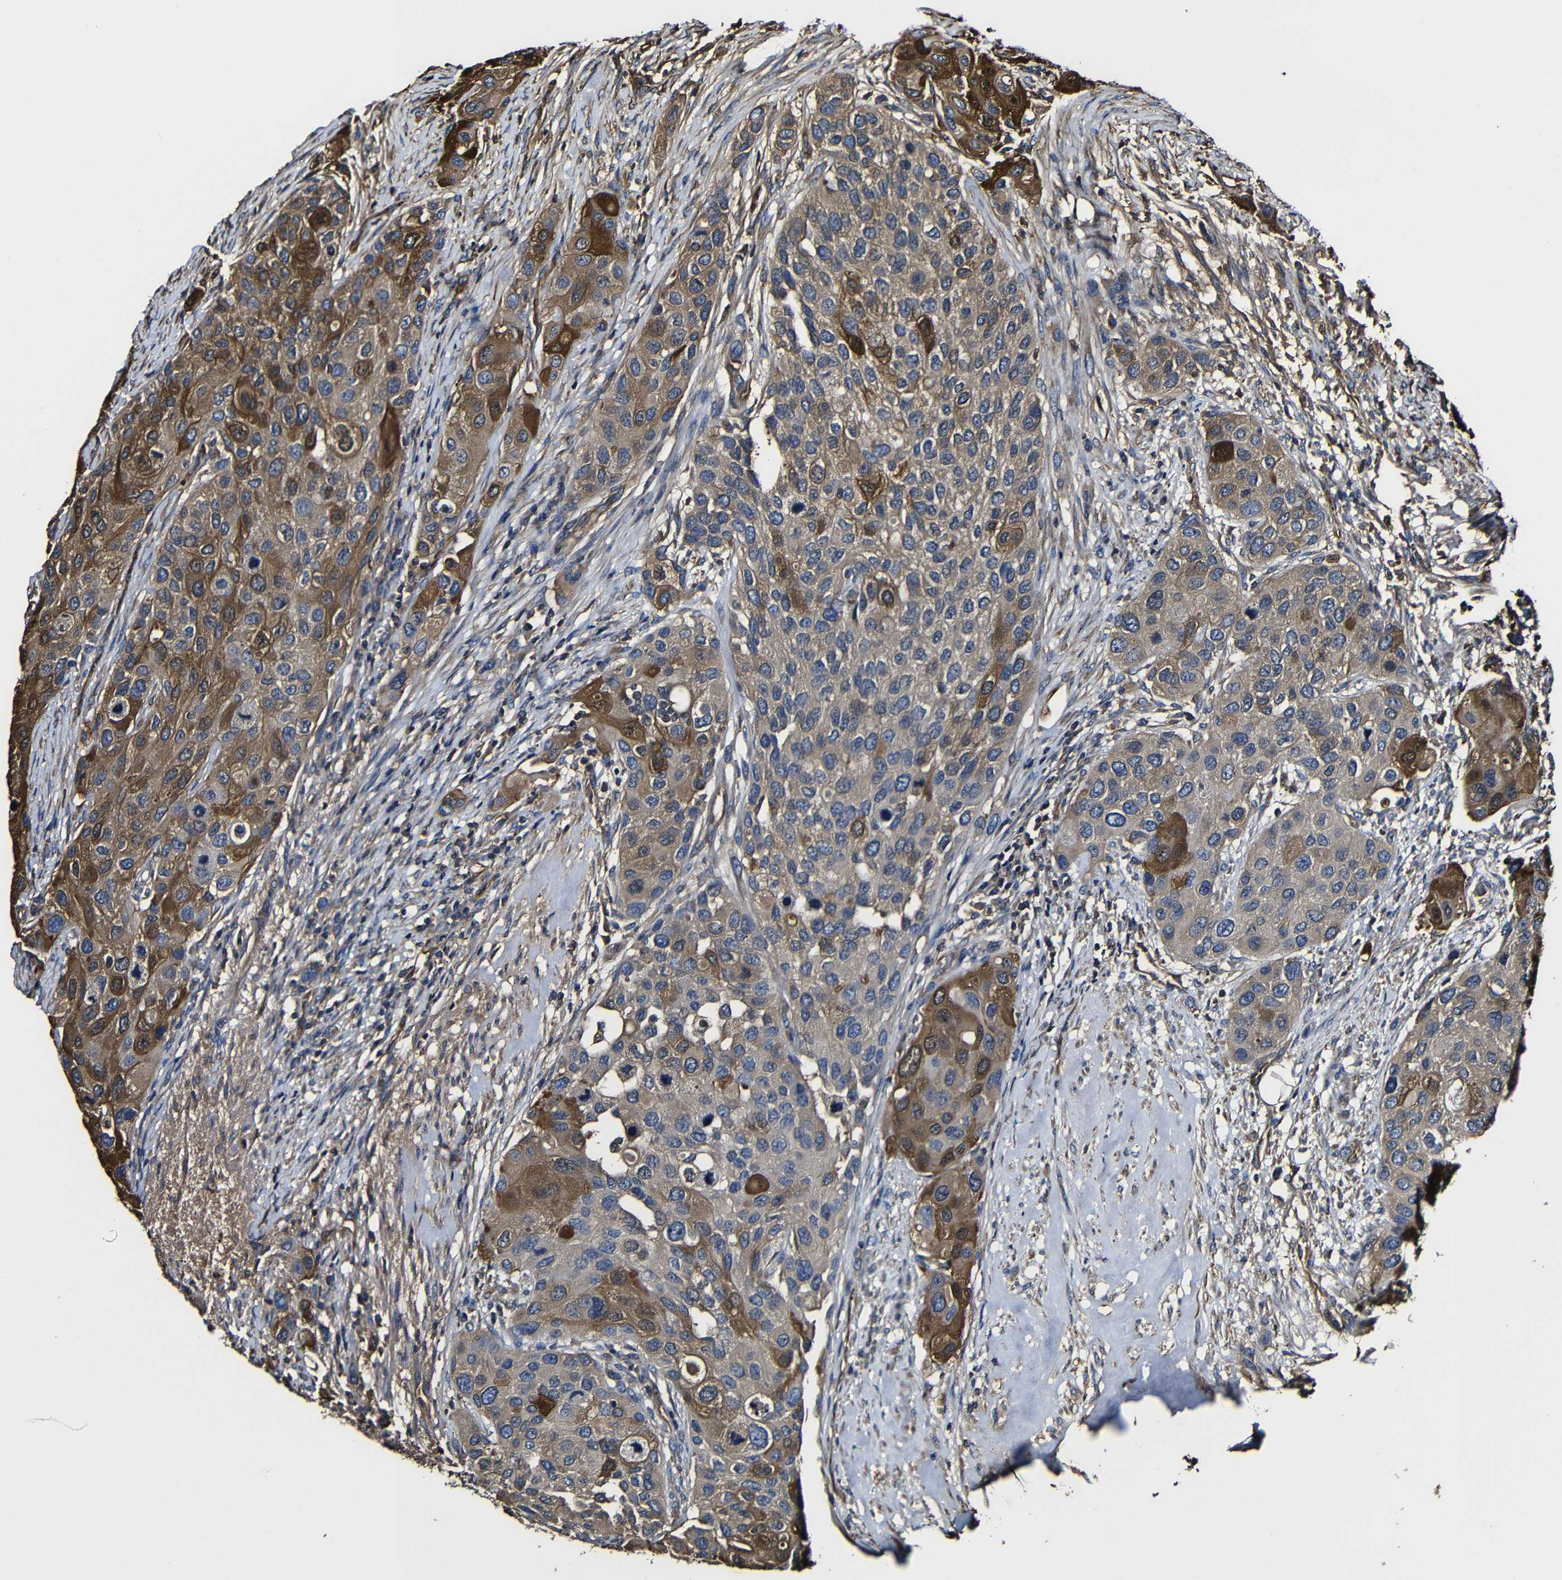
{"staining": {"intensity": "moderate", "quantity": ">75%", "location": "cytoplasmic/membranous"}, "tissue": "urothelial cancer", "cell_type": "Tumor cells", "image_type": "cancer", "snomed": [{"axis": "morphology", "description": "Urothelial carcinoma, High grade"}, {"axis": "topography", "description": "Urinary bladder"}], "caption": "Human urothelial cancer stained with a brown dye reveals moderate cytoplasmic/membranous positive positivity in about >75% of tumor cells.", "gene": "MSN", "patient": {"sex": "female", "age": 56}}